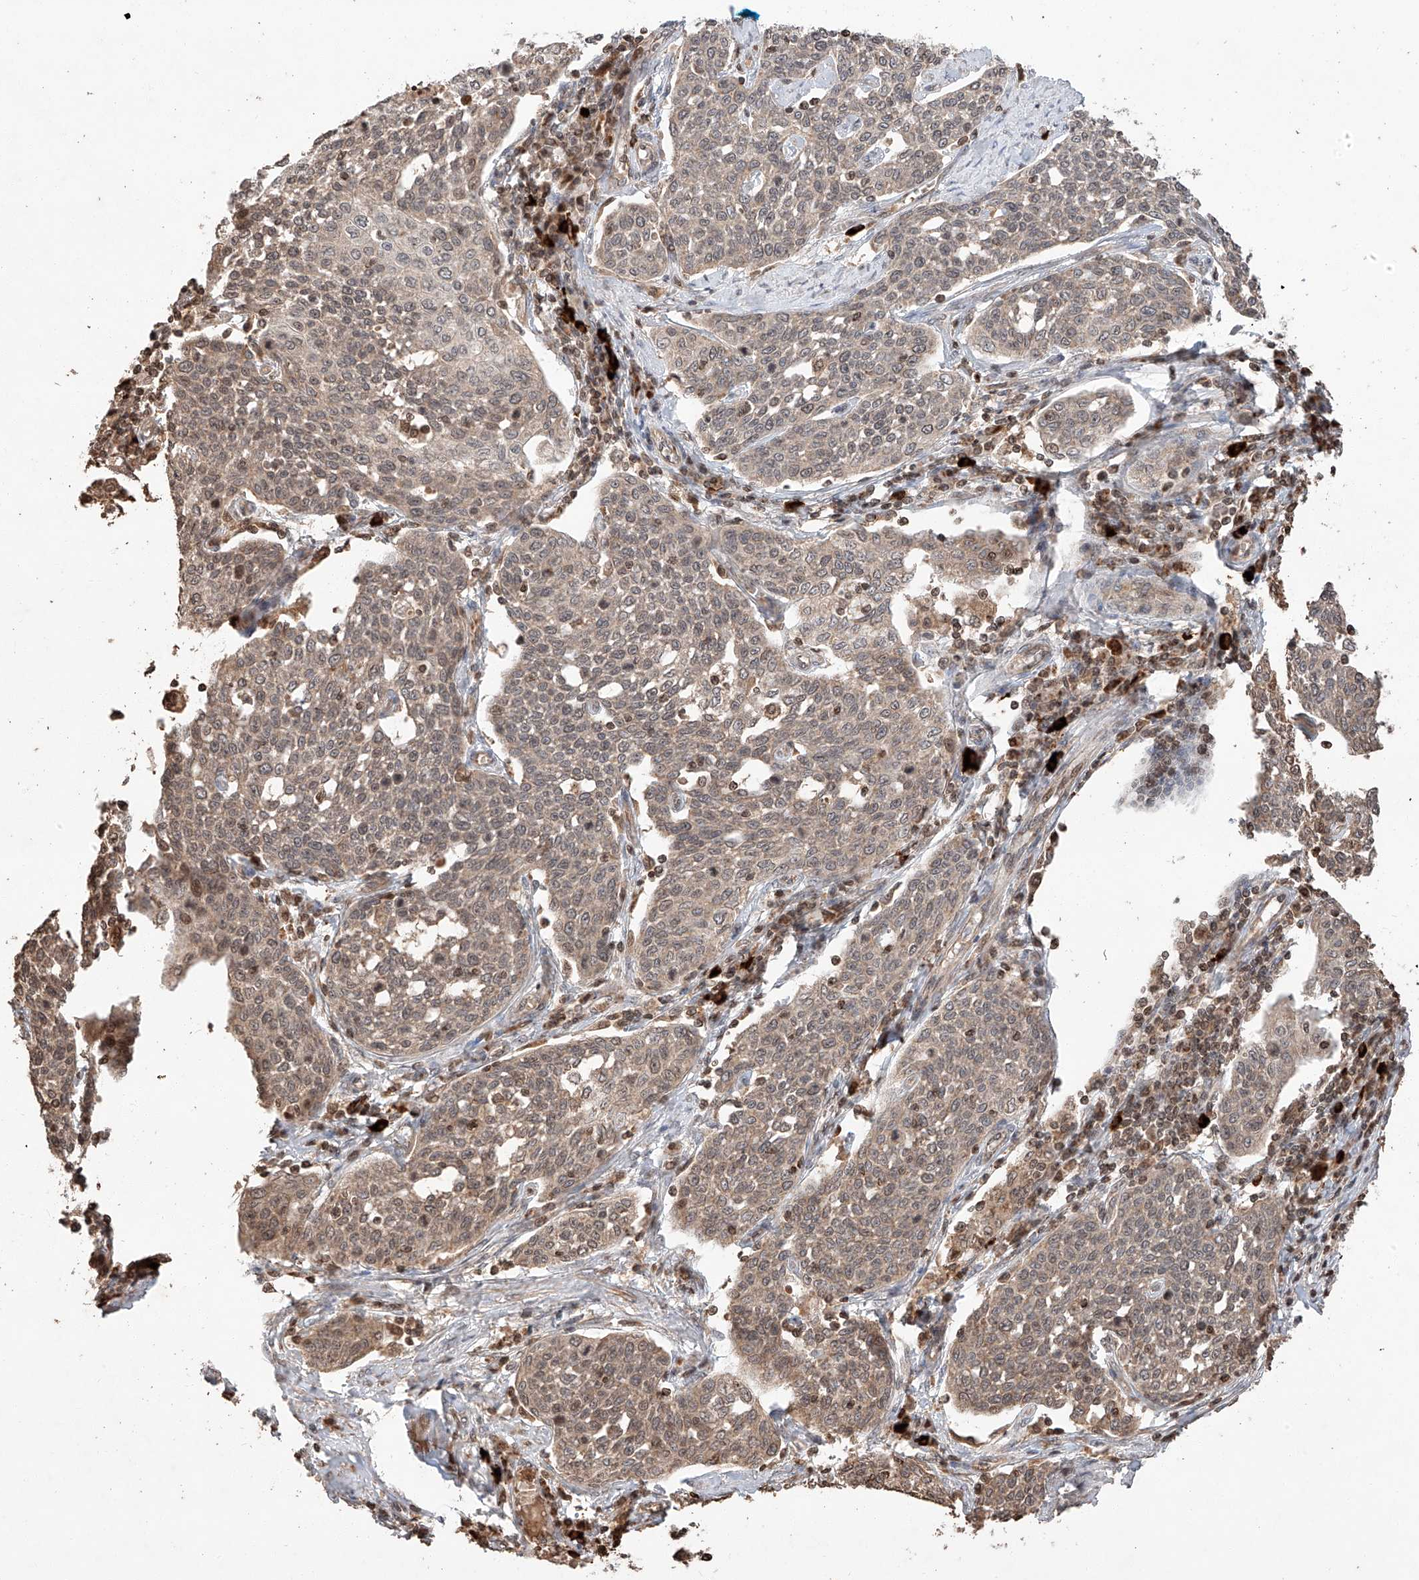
{"staining": {"intensity": "weak", "quantity": ">75%", "location": "cytoplasmic/membranous,nuclear"}, "tissue": "cervical cancer", "cell_type": "Tumor cells", "image_type": "cancer", "snomed": [{"axis": "morphology", "description": "Squamous cell carcinoma, NOS"}, {"axis": "topography", "description": "Cervix"}], "caption": "Squamous cell carcinoma (cervical) tissue shows weak cytoplasmic/membranous and nuclear expression in approximately >75% of tumor cells, visualized by immunohistochemistry. The staining was performed using DAB (3,3'-diaminobenzidine), with brown indicating positive protein expression. Nuclei are stained blue with hematoxylin.", "gene": "ARHGAP33", "patient": {"sex": "female", "age": 34}}